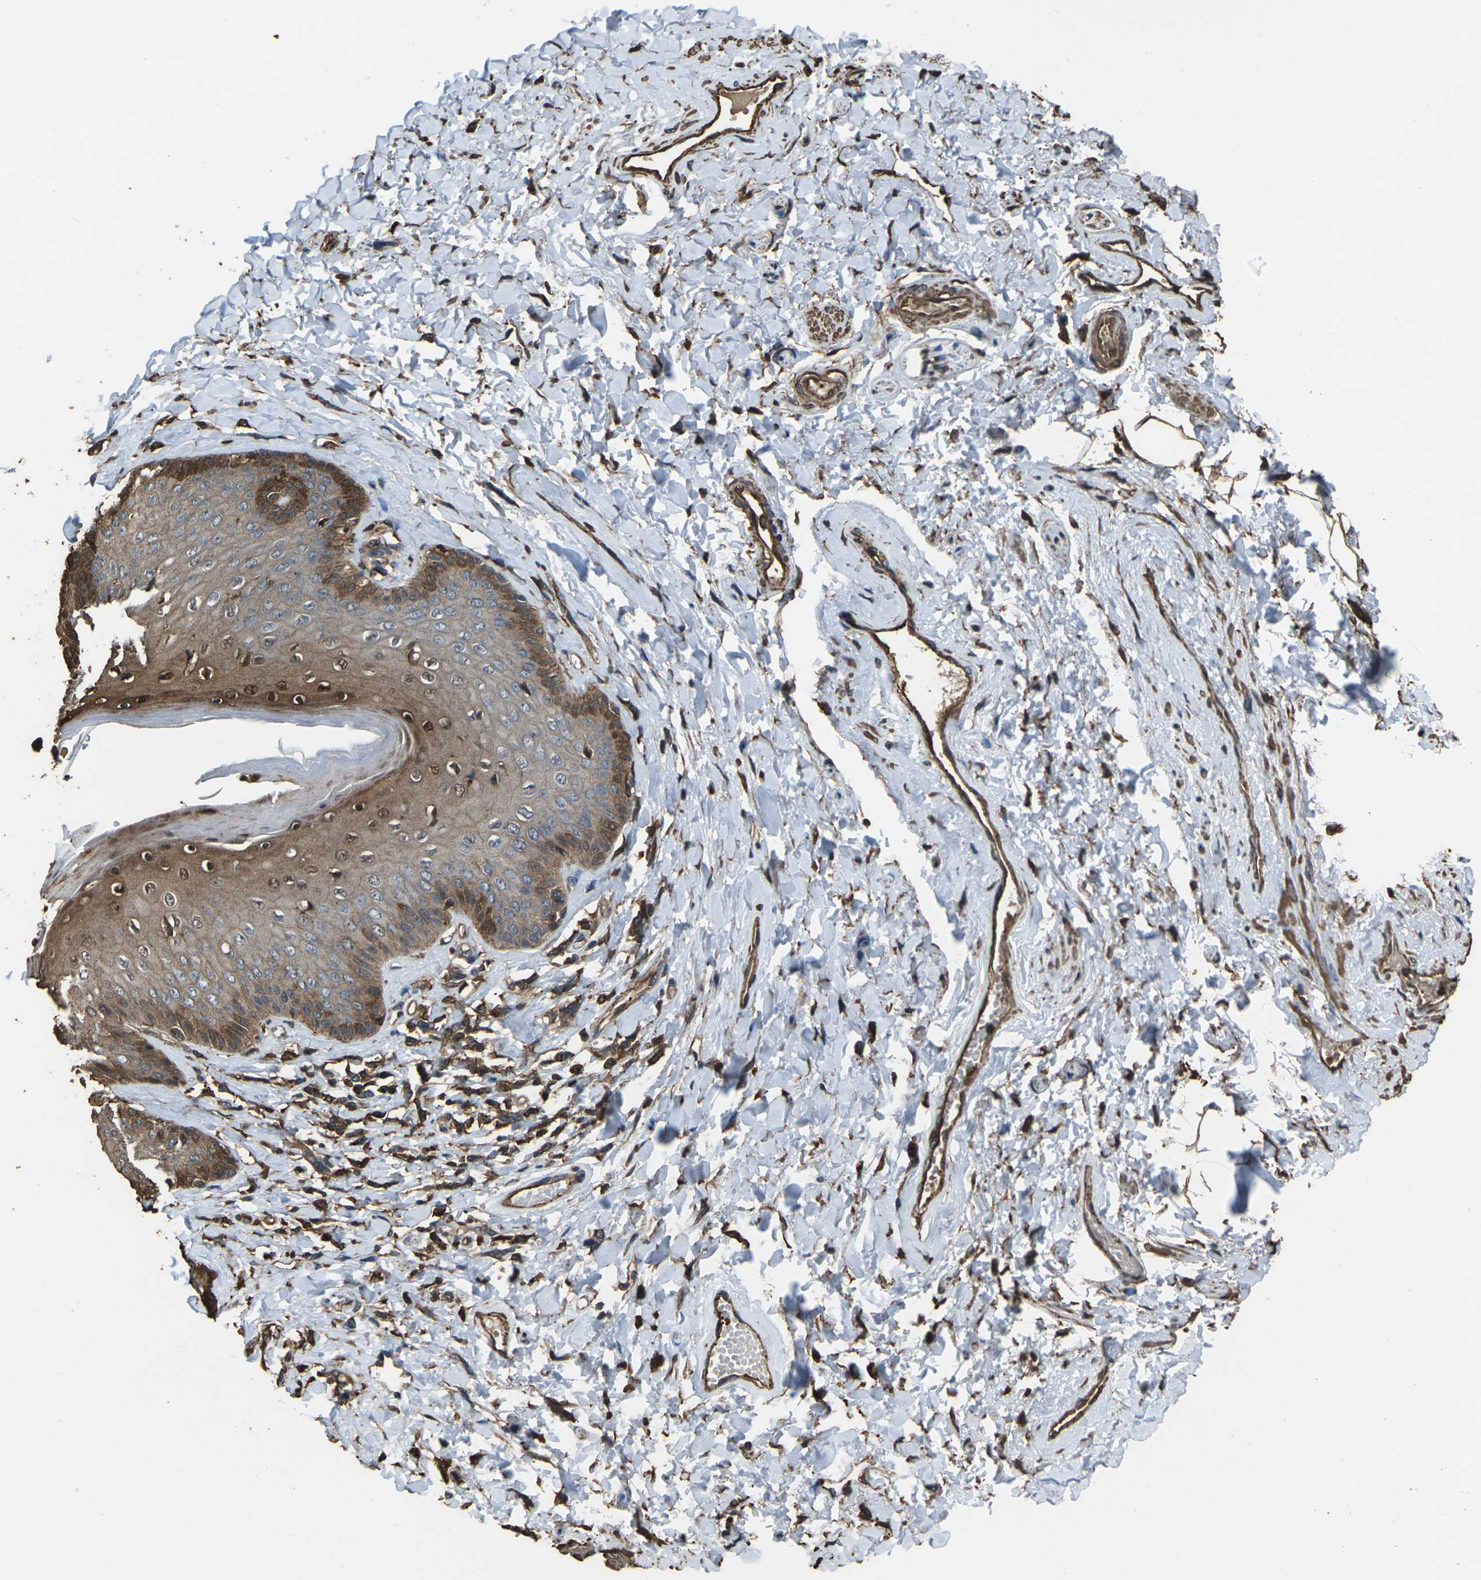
{"staining": {"intensity": "moderate", "quantity": "25%-75%", "location": "cytoplasmic/membranous,nuclear"}, "tissue": "skin", "cell_type": "Epidermal cells", "image_type": "normal", "snomed": [{"axis": "morphology", "description": "Normal tissue, NOS"}, {"axis": "topography", "description": "Anal"}], "caption": "High-power microscopy captured an IHC micrograph of benign skin, revealing moderate cytoplasmic/membranous,nuclear staining in approximately 25%-75% of epidermal cells.", "gene": "DHPS", "patient": {"sex": "male", "age": 69}}